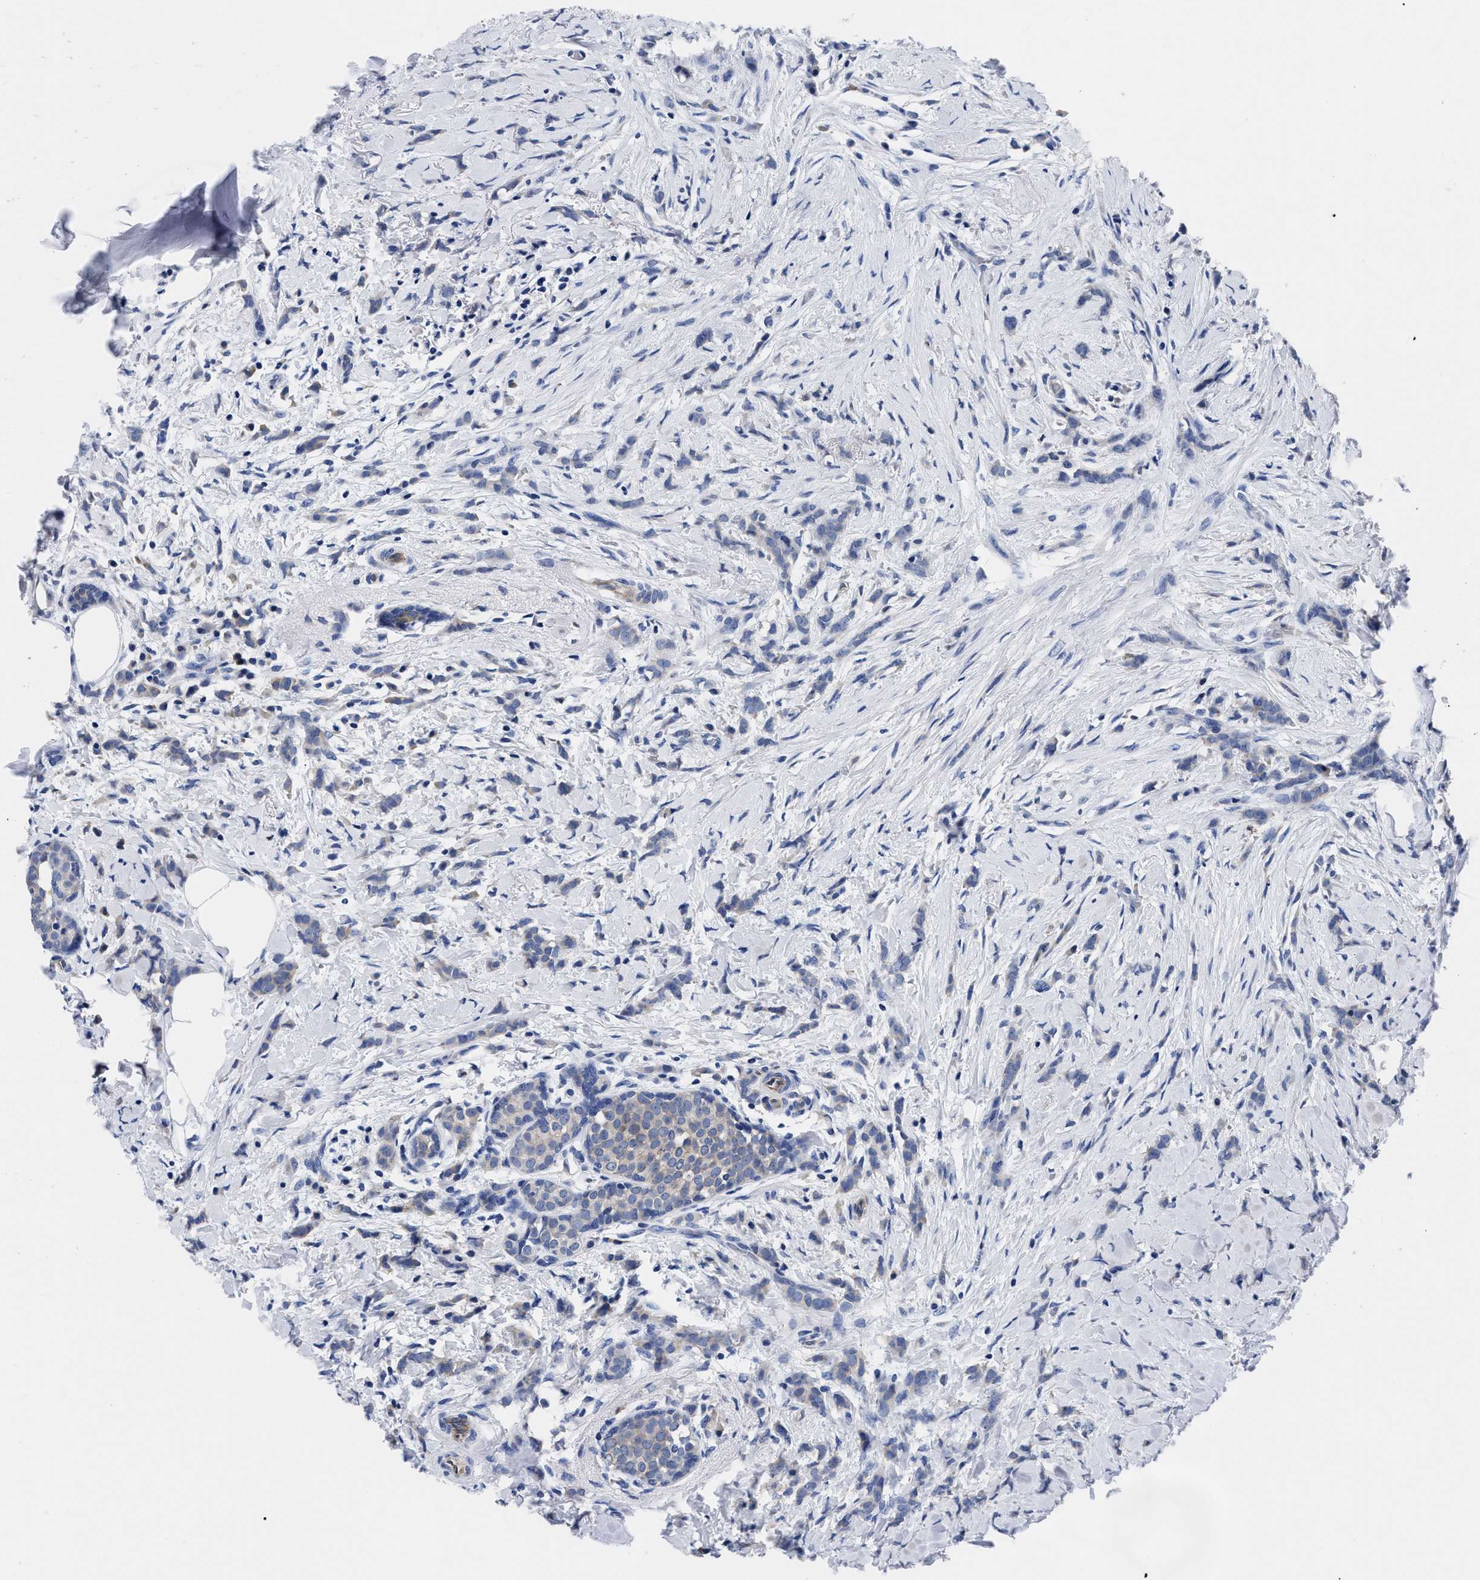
{"staining": {"intensity": "weak", "quantity": "<25%", "location": "cytoplasmic/membranous"}, "tissue": "breast cancer", "cell_type": "Tumor cells", "image_type": "cancer", "snomed": [{"axis": "morphology", "description": "Lobular carcinoma, in situ"}, {"axis": "morphology", "description": "Lobular carcinoma"}, {"axis": "topography", "description": "Breast"}], "caption": "Immunohistochemistry (IHC) image of human breast cancer (lobular carcinoma in situ) stained for a protein (brown), which exhibits no staining in tumor cells.", "gene": "SLC35F1", "patient": {"sex": "female", "age": 41}}